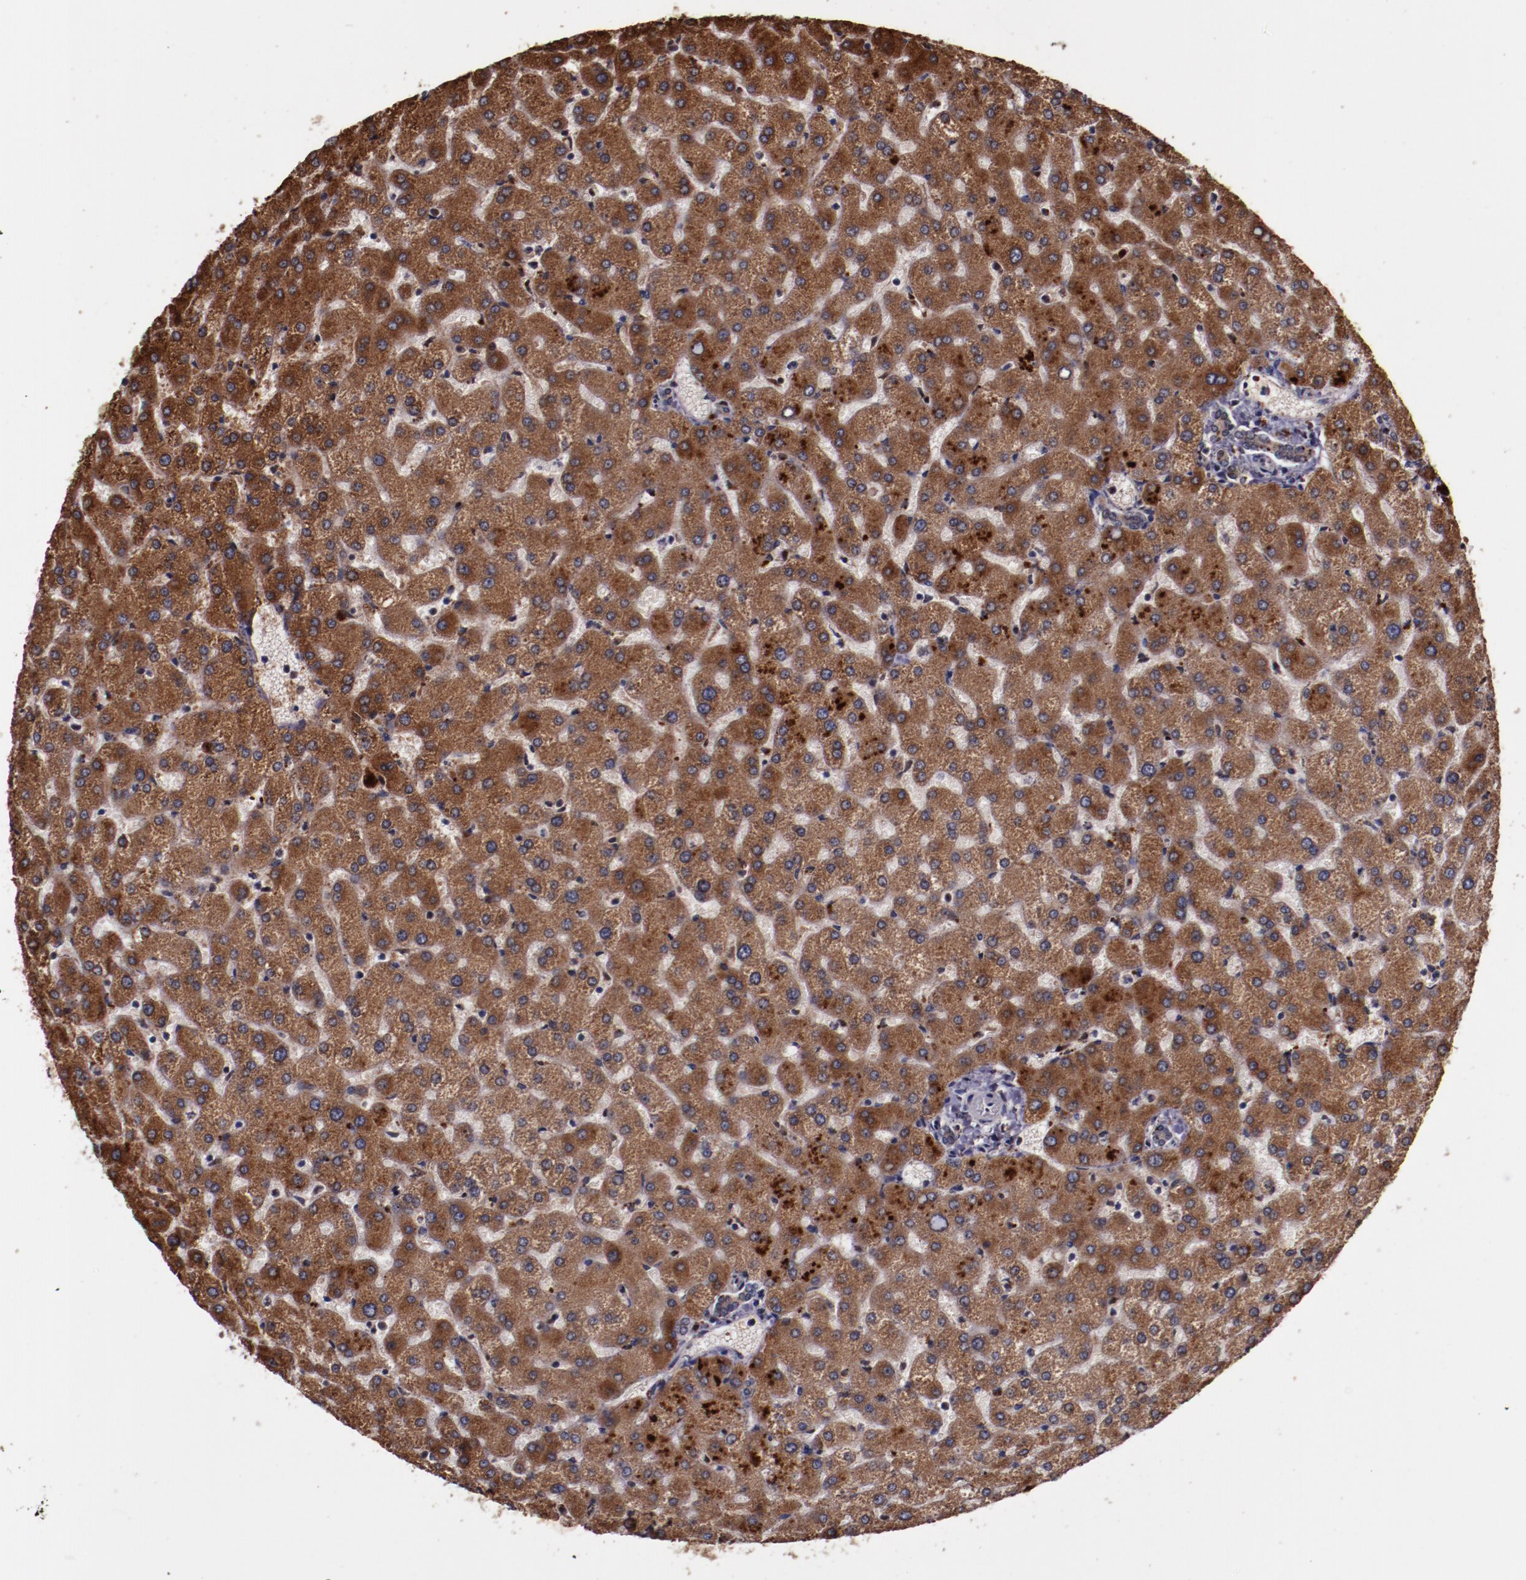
{"staining": {"intensity": "weak", "quantity": ">75%", "location": "cytoplasmic/membranous"}, "tissue": "liver", "cell_type": "Cholangiocytes", "image_type": "normal", "snomed": [{"axis": "morphology", "description": "Normal tissue, NOS"}, {"axis": "topography", "description": "Liver"}], "caption": "Immunohistochemical staining of unremarkable liver exhibits >75% levels of weak cytoplasmic/membranous protein staining in approximately >75% of cholangiocytes. Using DAB (brown) and hematoxylin (blue) stains, captured at high magnification using brightfield microscopy.", "gene": "CHEK2", "patient": {"sex": "female", "age": 32}}